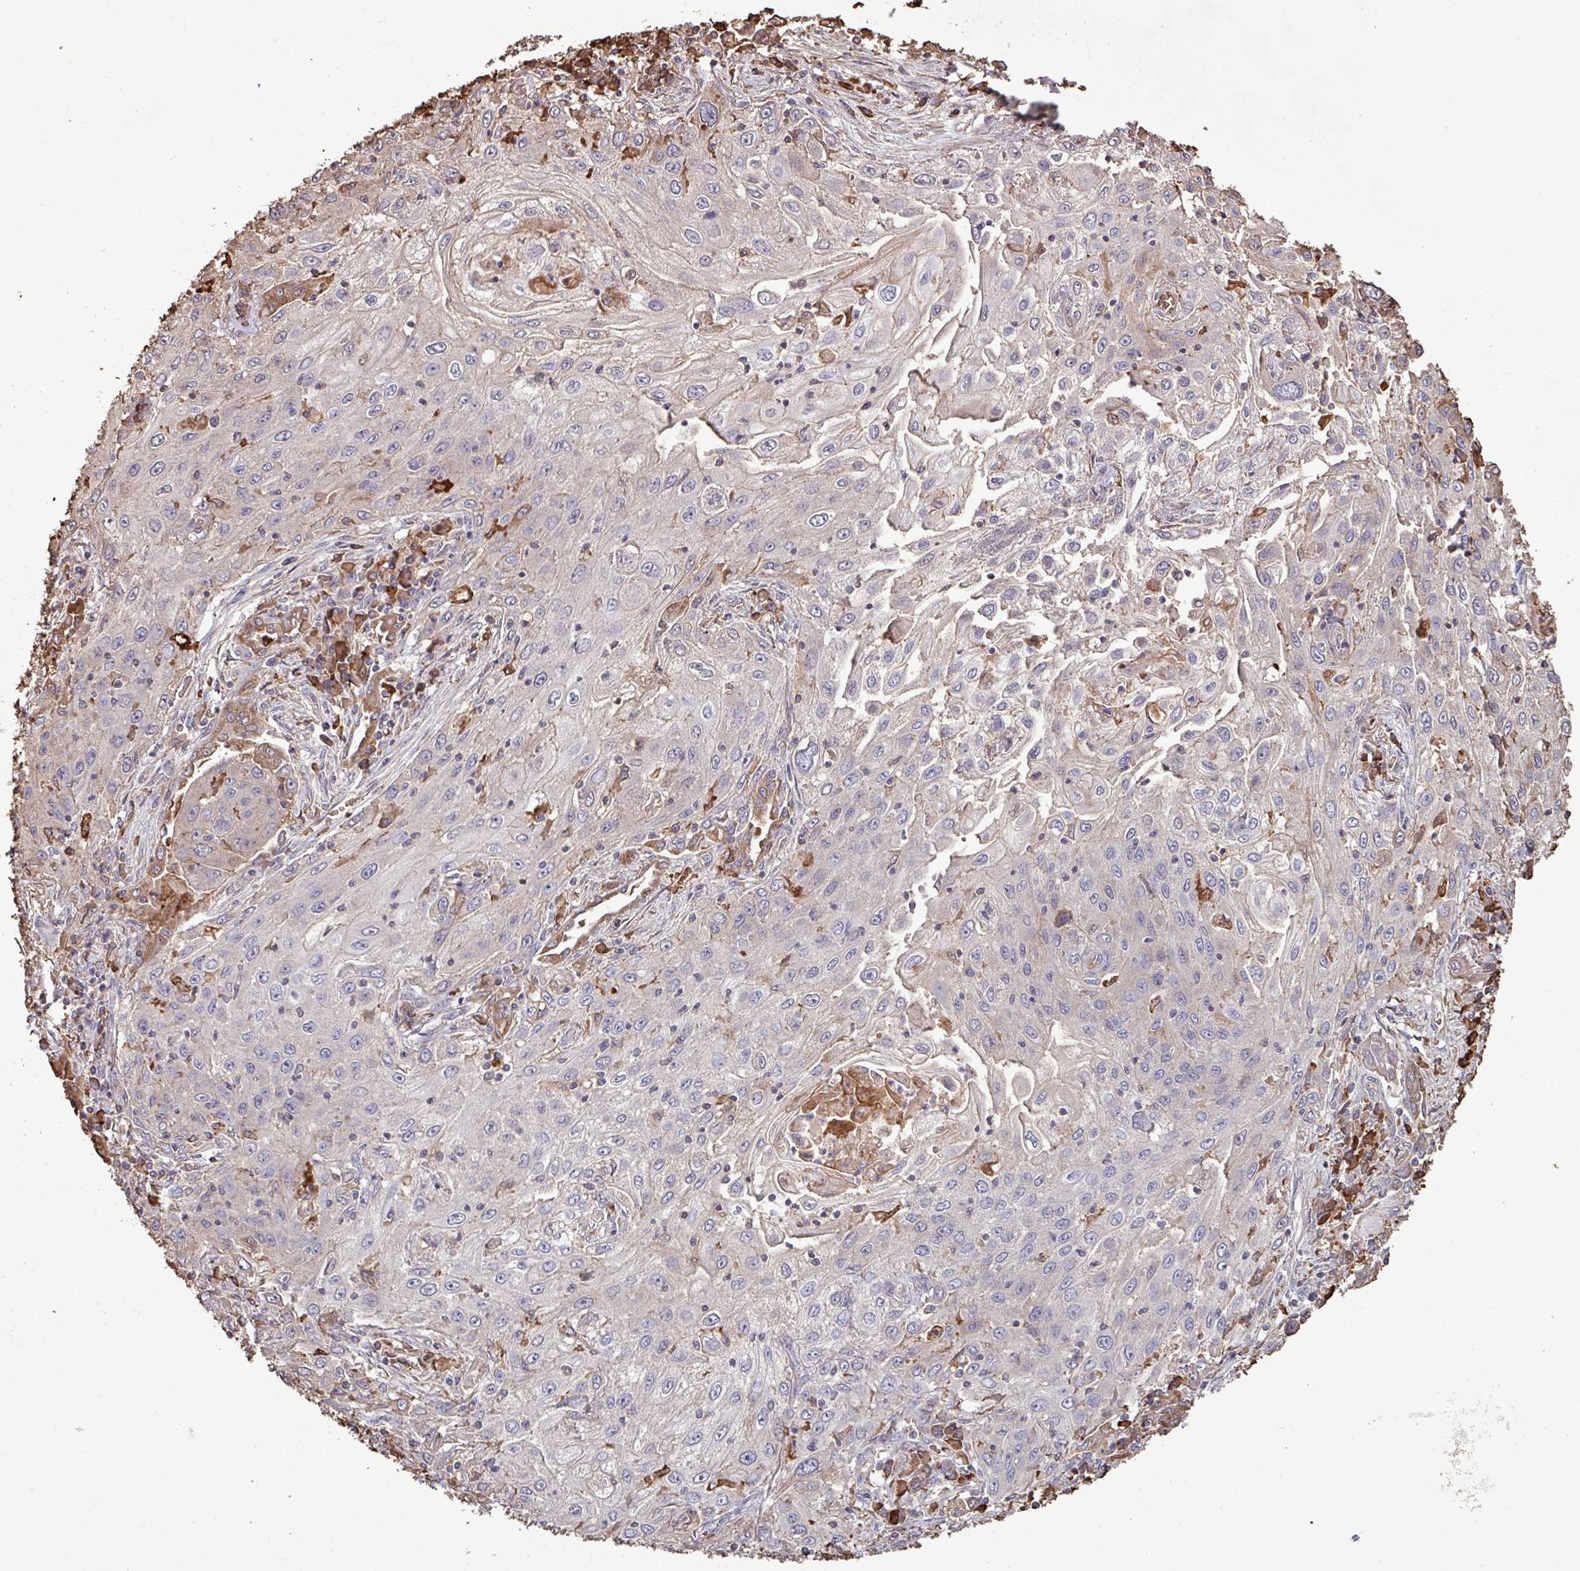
{"staining": {"intensity": "negative", "quantity": "none", "location": "none"}, "tissue": "lung cancer", "cell_type": "Tumor cells", "image_type": "cancer", "snomed": [{"axis": "morphology", "description": "Squamous cell carcinoma, NOS"}, {"axis": "topography", "description": "Lung"}], "caption": "An image of lung cancer stained for a protein displays no brown staining in tumor cells.", "gene": "CAMK2B", "patient": {"sex": "female", "age": 69}}